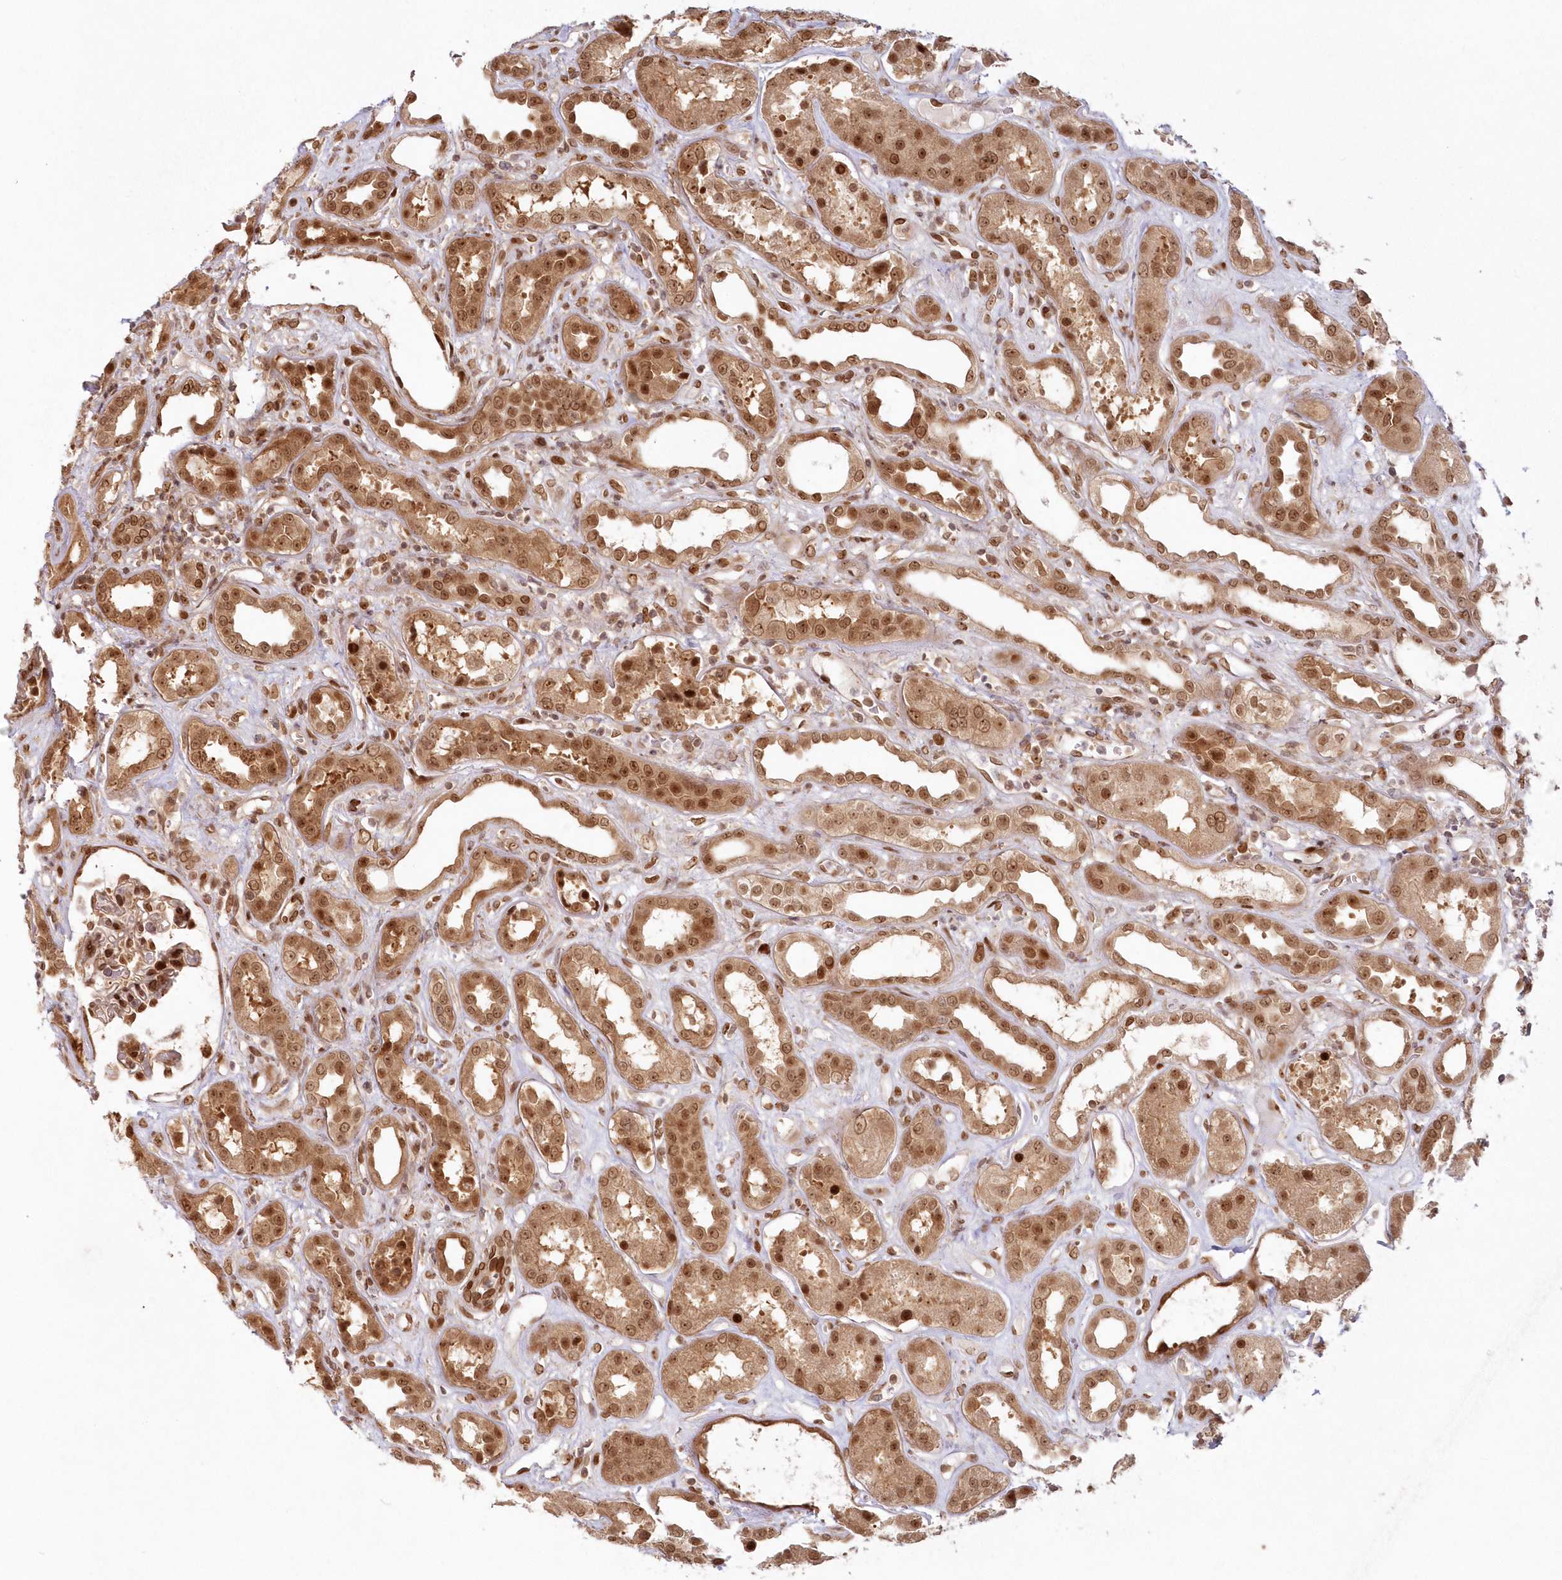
{"staining": {"intensity": "strong", "quantity": ">75%", "location": "cytoplasmic/membranous,nuclear"}, "tissue": "kidney", "cell_type": "Cells in glomeruli", "image_type": "normal", "snomed": [{"axis": "morphology", "description": "Normal tissue, NOS"}, {"axis": "topography", "description": "Kidney"}], "caption": "Strong cytoplasmic/membranous,nuclear positivity is seen in about >75% of cells in glomeruli in benign kidney. The staining was performed using DAB (3,3'-diaminobenzidine) to visualize the protein expression in brown, while the nuclei were stained in blue with hematoxylin (Magnification: 20x).", "gene": "TOGARAM2", "patient": {"sex": "male", "age": 59}}